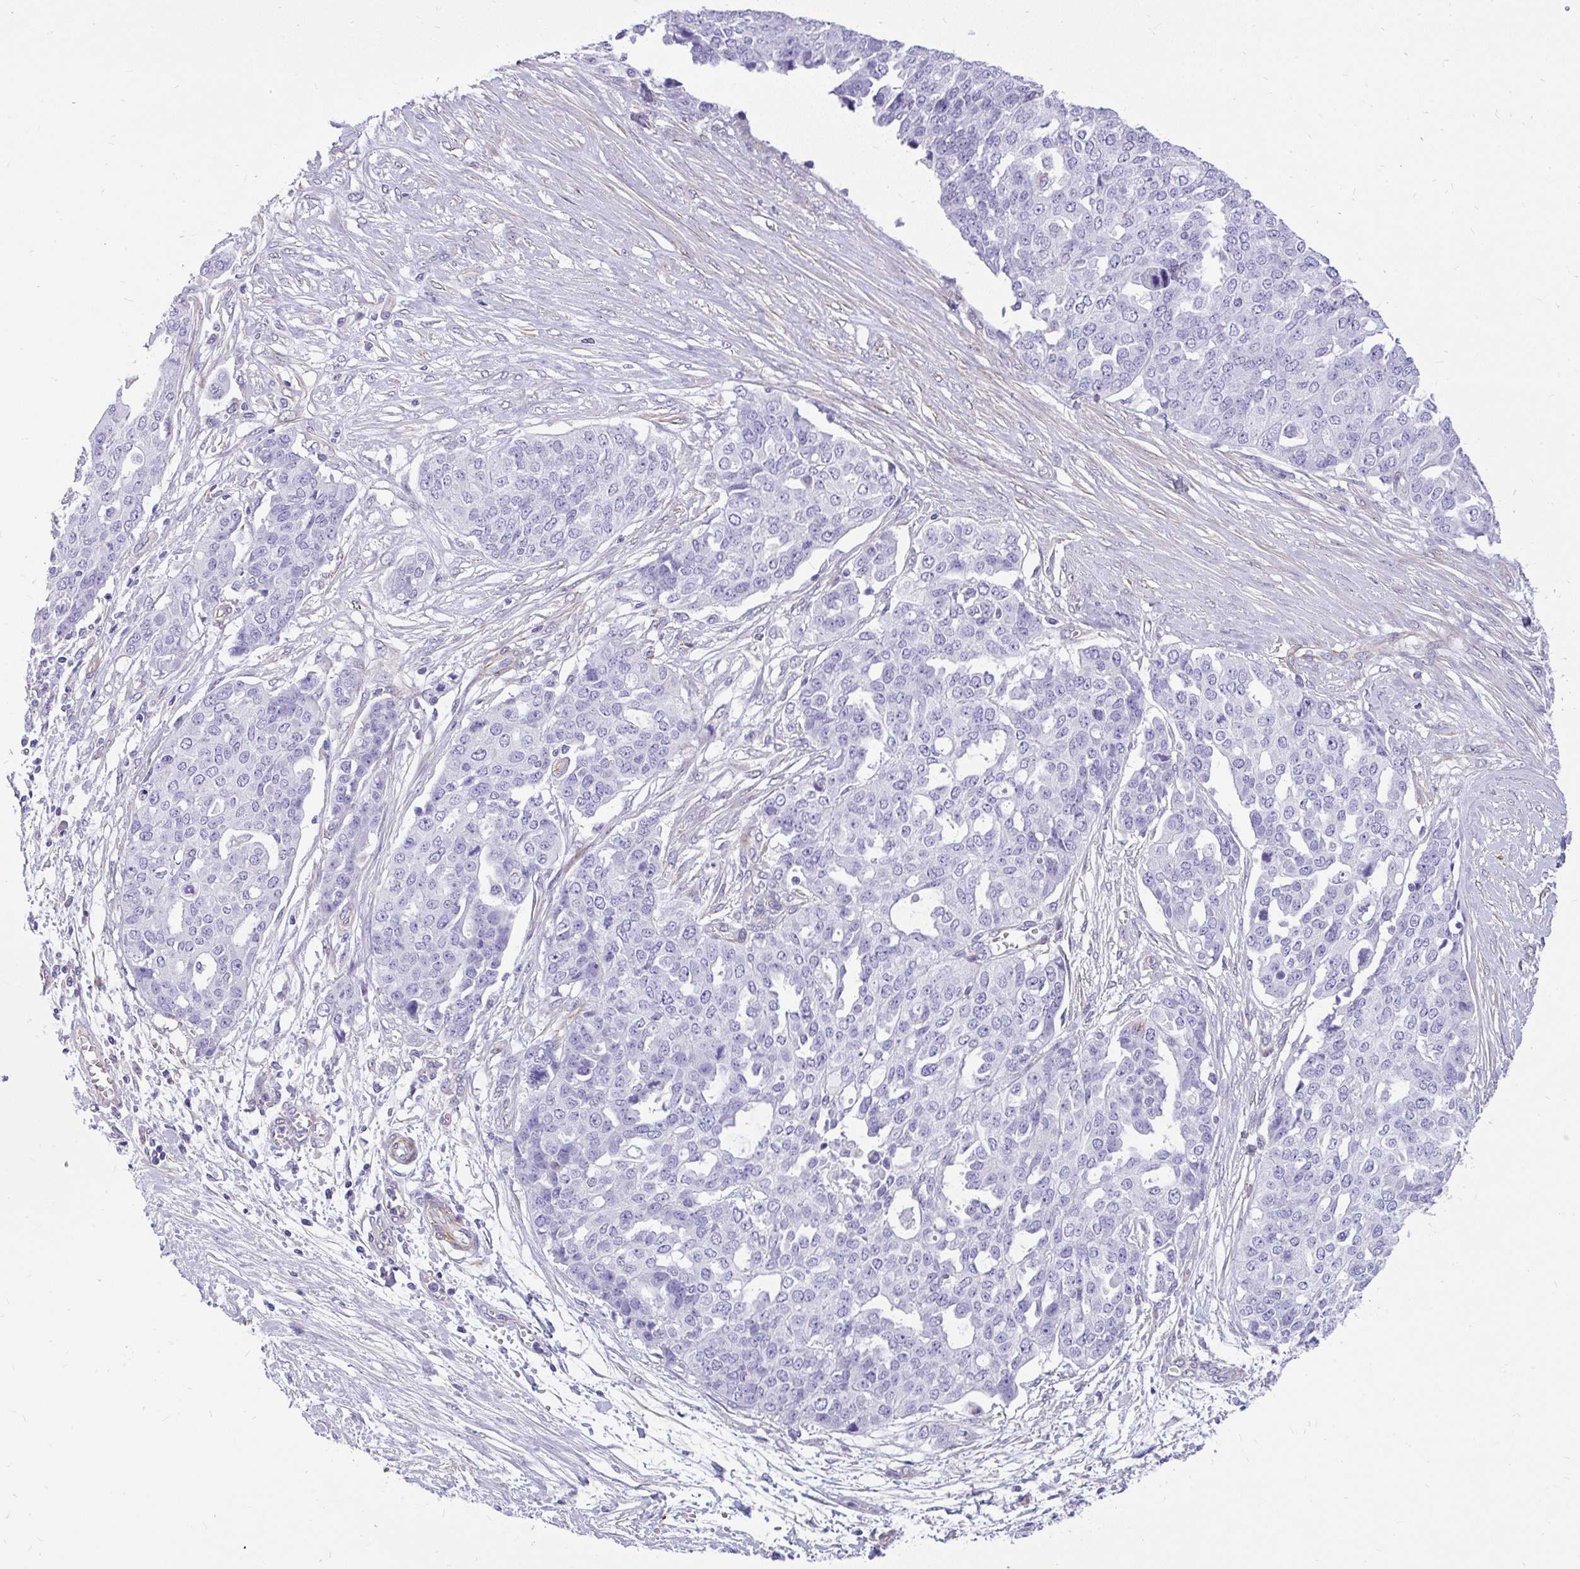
{"staining": {"intensity": "negative", "quantity": "none", "location": "none"}, "tissue": "ovarian cancer", "cell_type": "Tumor cells", "image_type": "cancer", "snomed": [{"axis": "morphology", "description": "Cystadenocarcinoma, serous, NOS"}, {"axis": "topography", "description": "Soft tissue"}, {"axis": "topography", "description": "Ovary"}], "caption": "The immunohistochemistry (IHC) photomicrograph has no significant staining in tumor cells of ovarian cancer (serous cystadenocarcinoma) tissue. (Immunohistochemistry (ihc), brightfield microscopy, high magnification).", "gene": "FAM83C", "patient": {"sex": "female", "age": 57}}